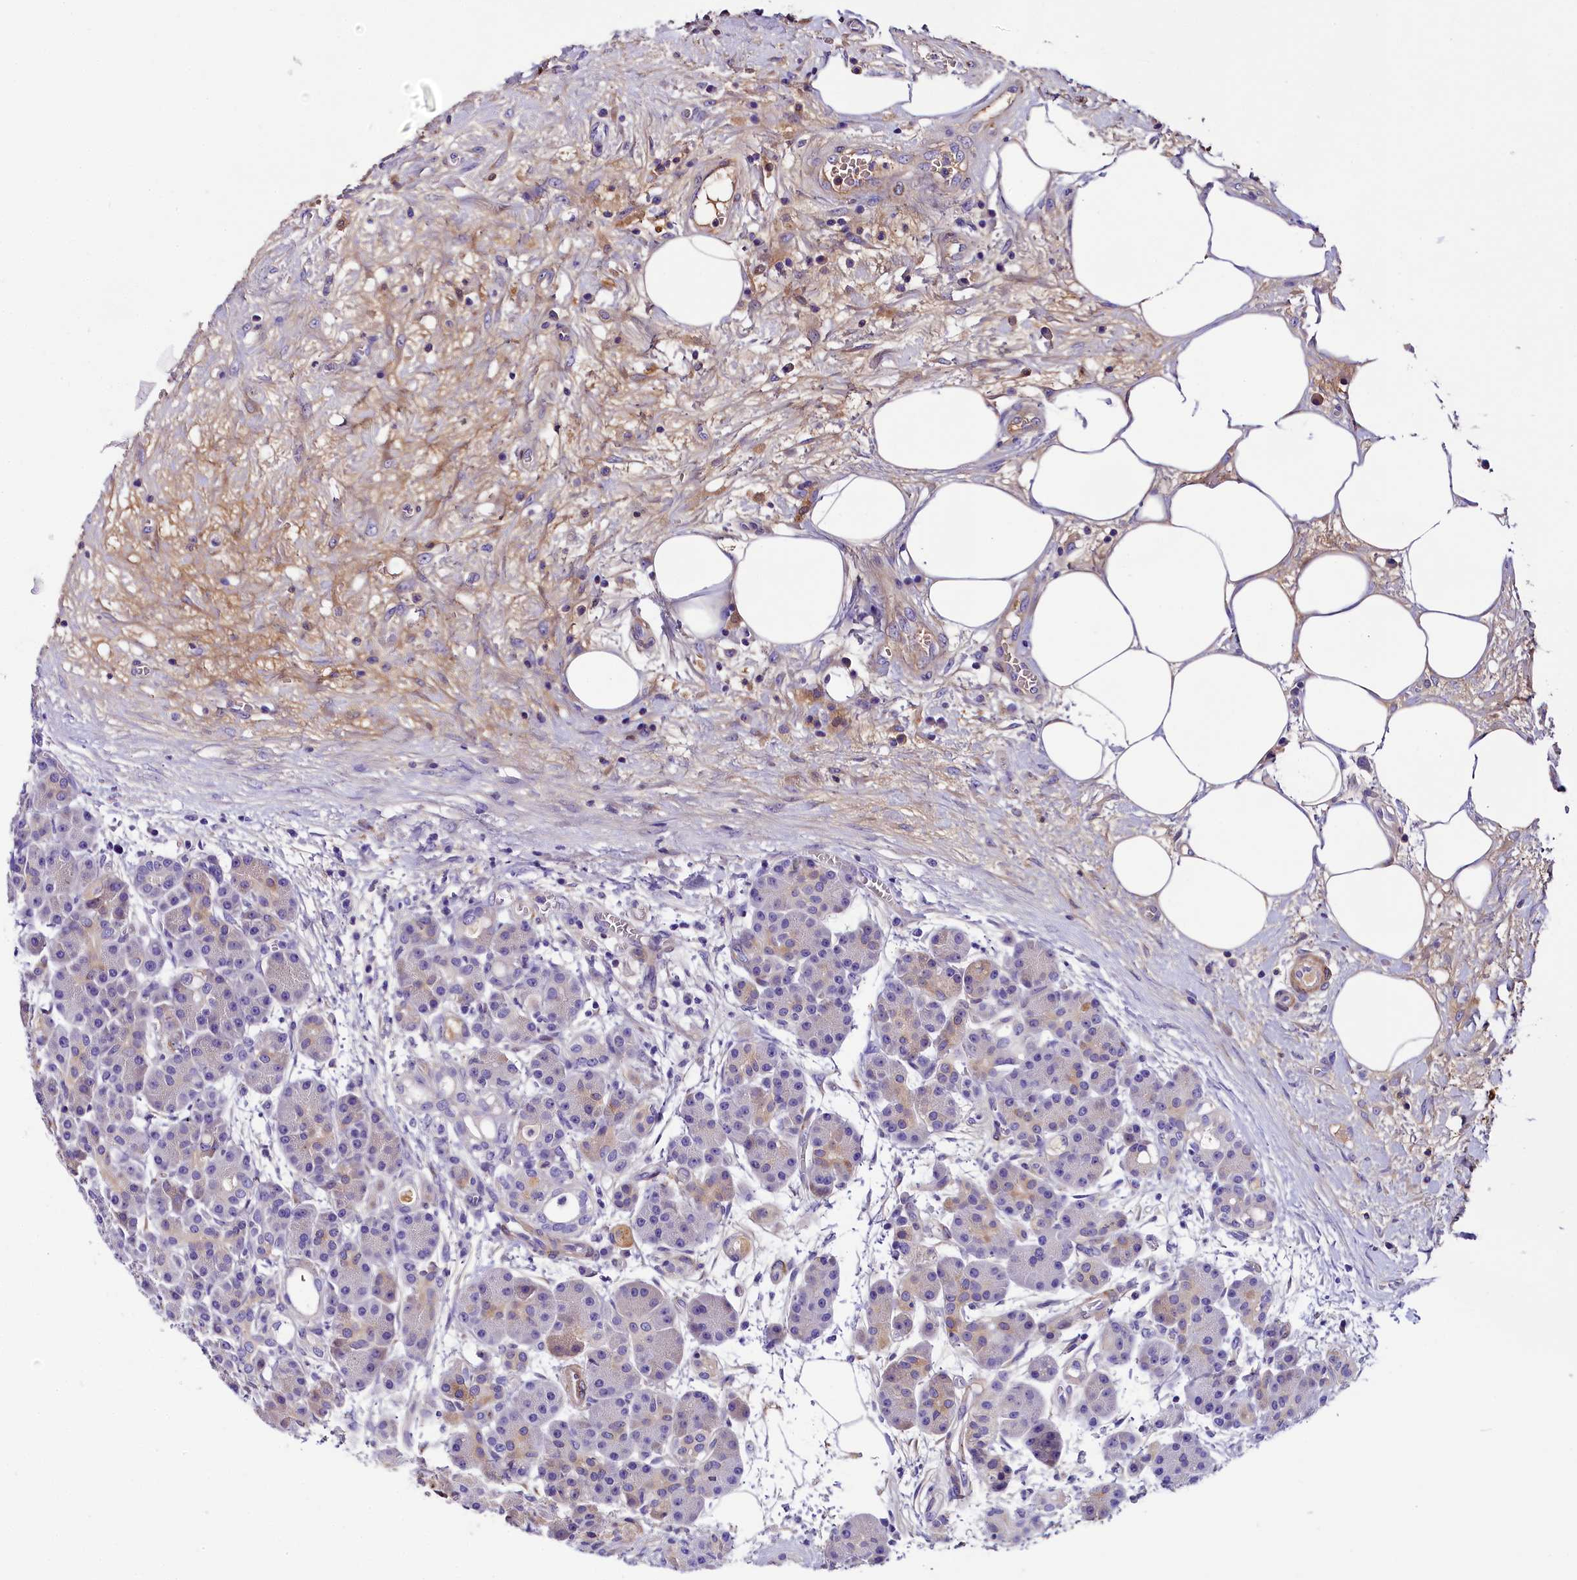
{"staining": {"intensity": "moderate", "quantity": "<25%", "location": "cytoplasmic/membranous"}, "tissue": "pancreas", "cell_type": "Exocrine glandular cells", "image_type": "normal", "snomed": [{"axis": "morphology", "description": "Normal tissue, NOS"}, {"axis": "topography", "description": "Pancreas"}], "caption": "Approximately <25% of exocrine glandular cells in unremarkable pancreas demonstrate moderate cytoplasmic/membranous protein expression as visualized by brown immunohistochemical staining.", "gene": "SOD3", "patient": {"sex": "male", "age": 63}}